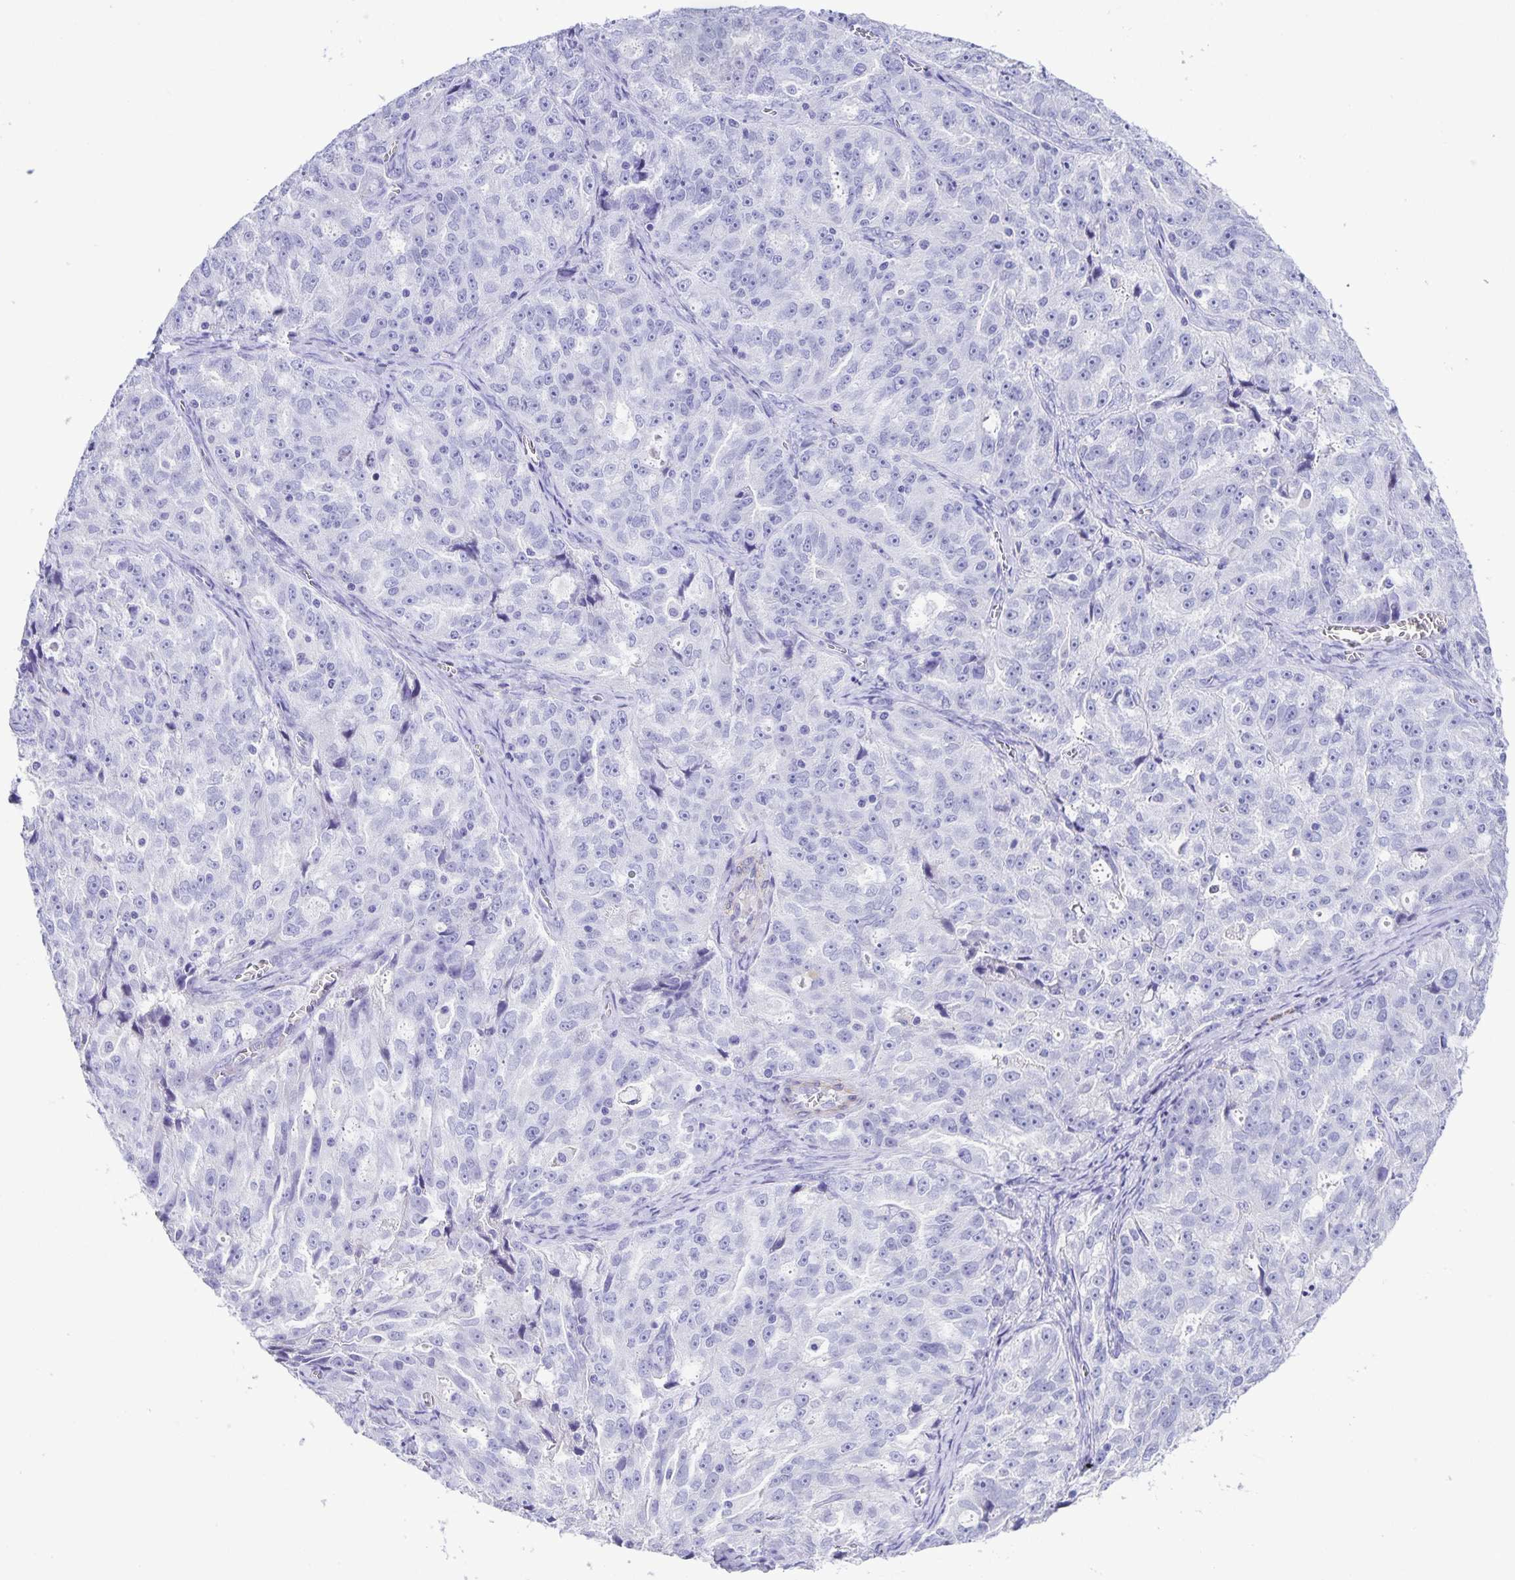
{"staining": {"intensity": "negative", "quantity": "none", "location": "none"}, "tissue": "ovarian cancer", "cell_type": "Tumor cells", "image_type": "cancer", "snomed": [{"axis": "morphology", "description": "Cystadenocarcinoma, serous, NOS"}, {"axis": "topography", "description": "Ovary"}], "caption": "Immunohistochemistry histopathology image of neoplastic tissue: ovarian cancer stained with DAB (3,3'-diaminobenzidine) reveals no significant protein expression in tumor cells.", "gene": "UBQLN3", "patient": {"sex": "female", "age": 51}}